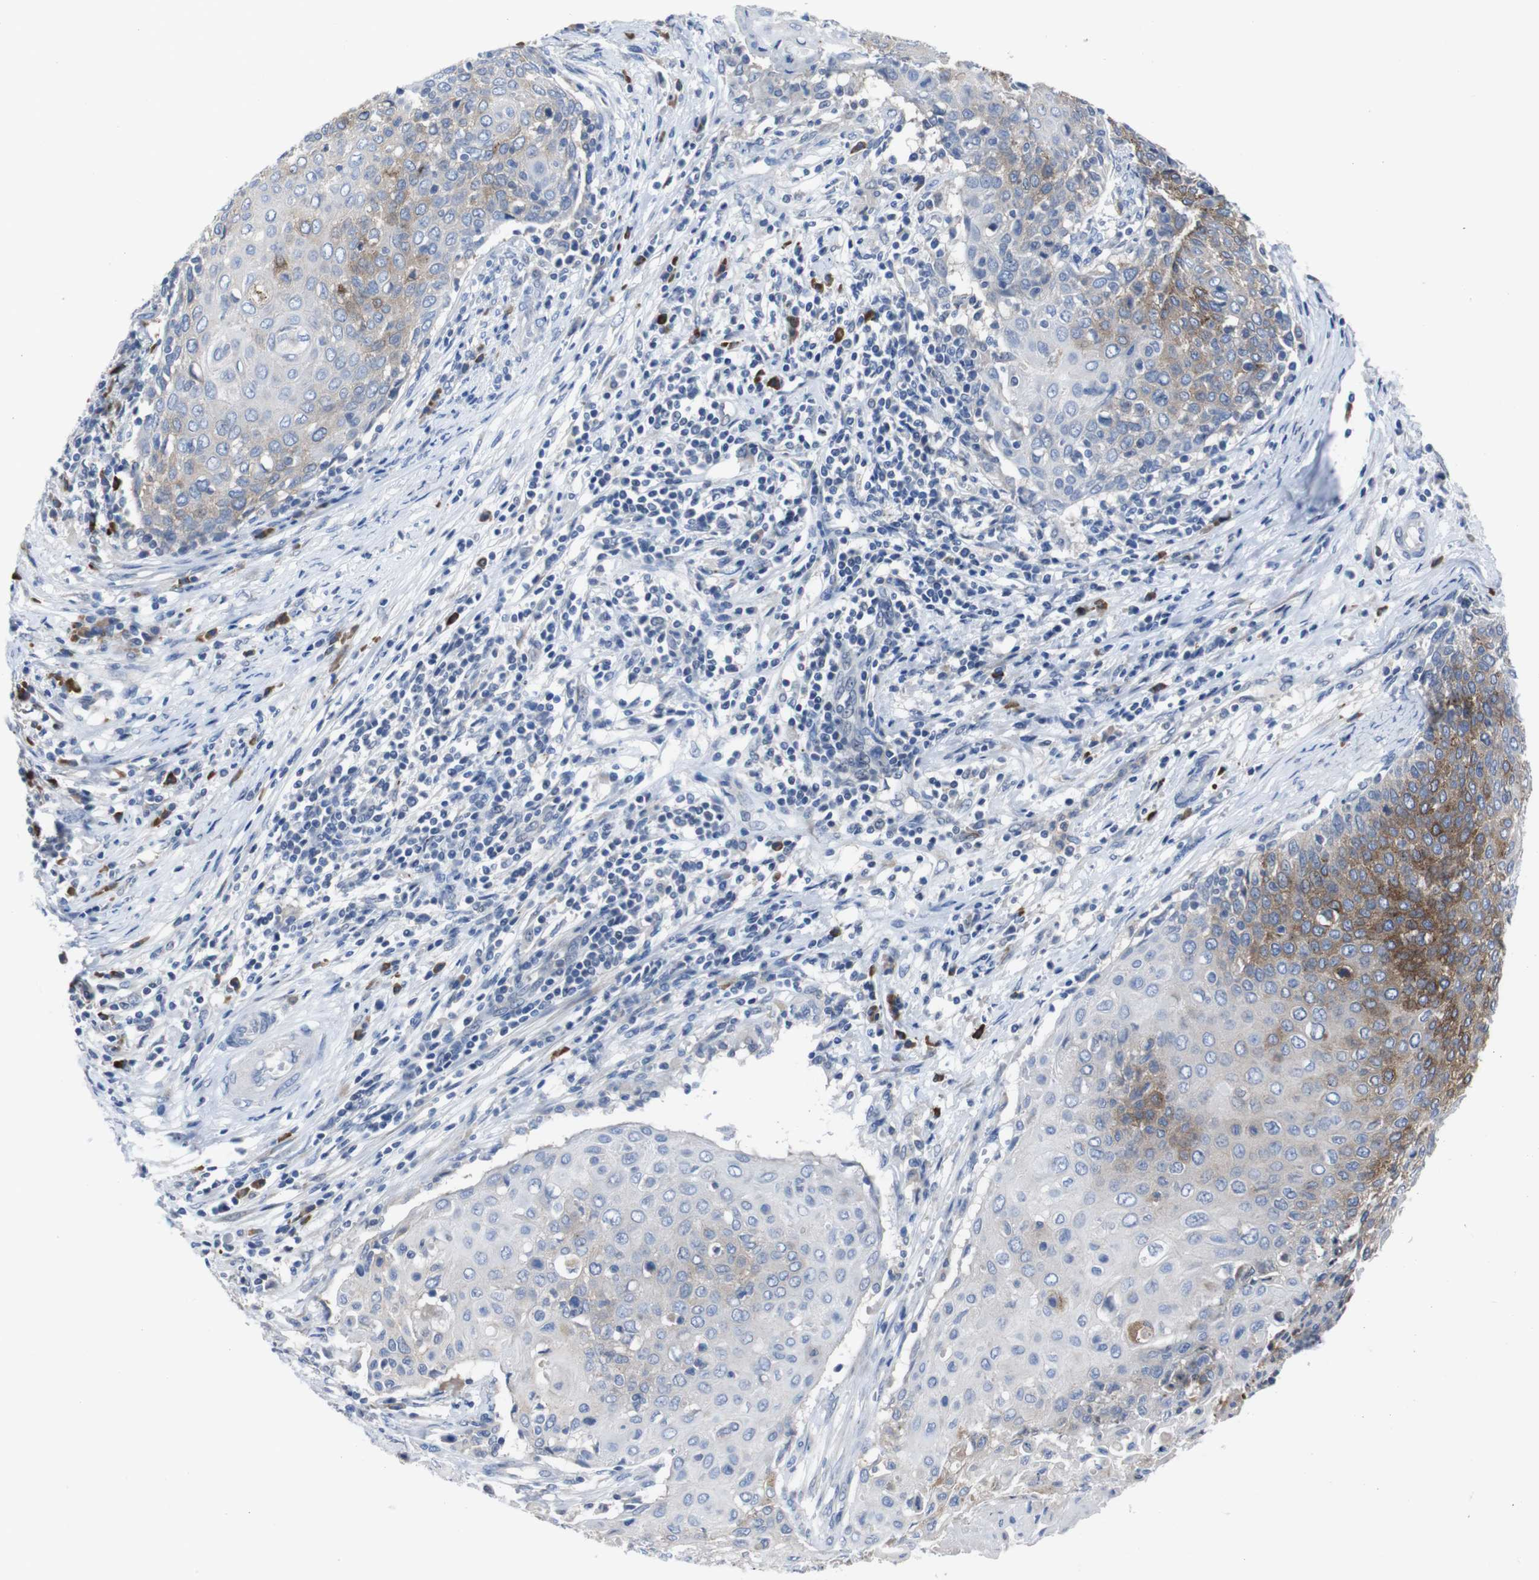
{"staining": {"intensity": "moderate", "quantity": "25%-75%", "location": "cytoplasmic/membranous"}, "tissue": "cervical cancer", "cell_type": "Tumor cells", "image_type": "cancer", "snomed": [{"axis": "morphology", "description": "Squamous cell carcinoma, NOS"}, {"axis": "topography", "description": "Cervix"}], "caption": "Immunohistochemical staining of cervical squamous cell carcinoma reveals moderate cytoplasmic/membranous protein expression in about 25%-75% of tumor cells. (brown staining indicates protein expression, while blue staining denotes nuclei).", "gene": "SEMA4B", "patient": {"sex": "female", "age": 39}}